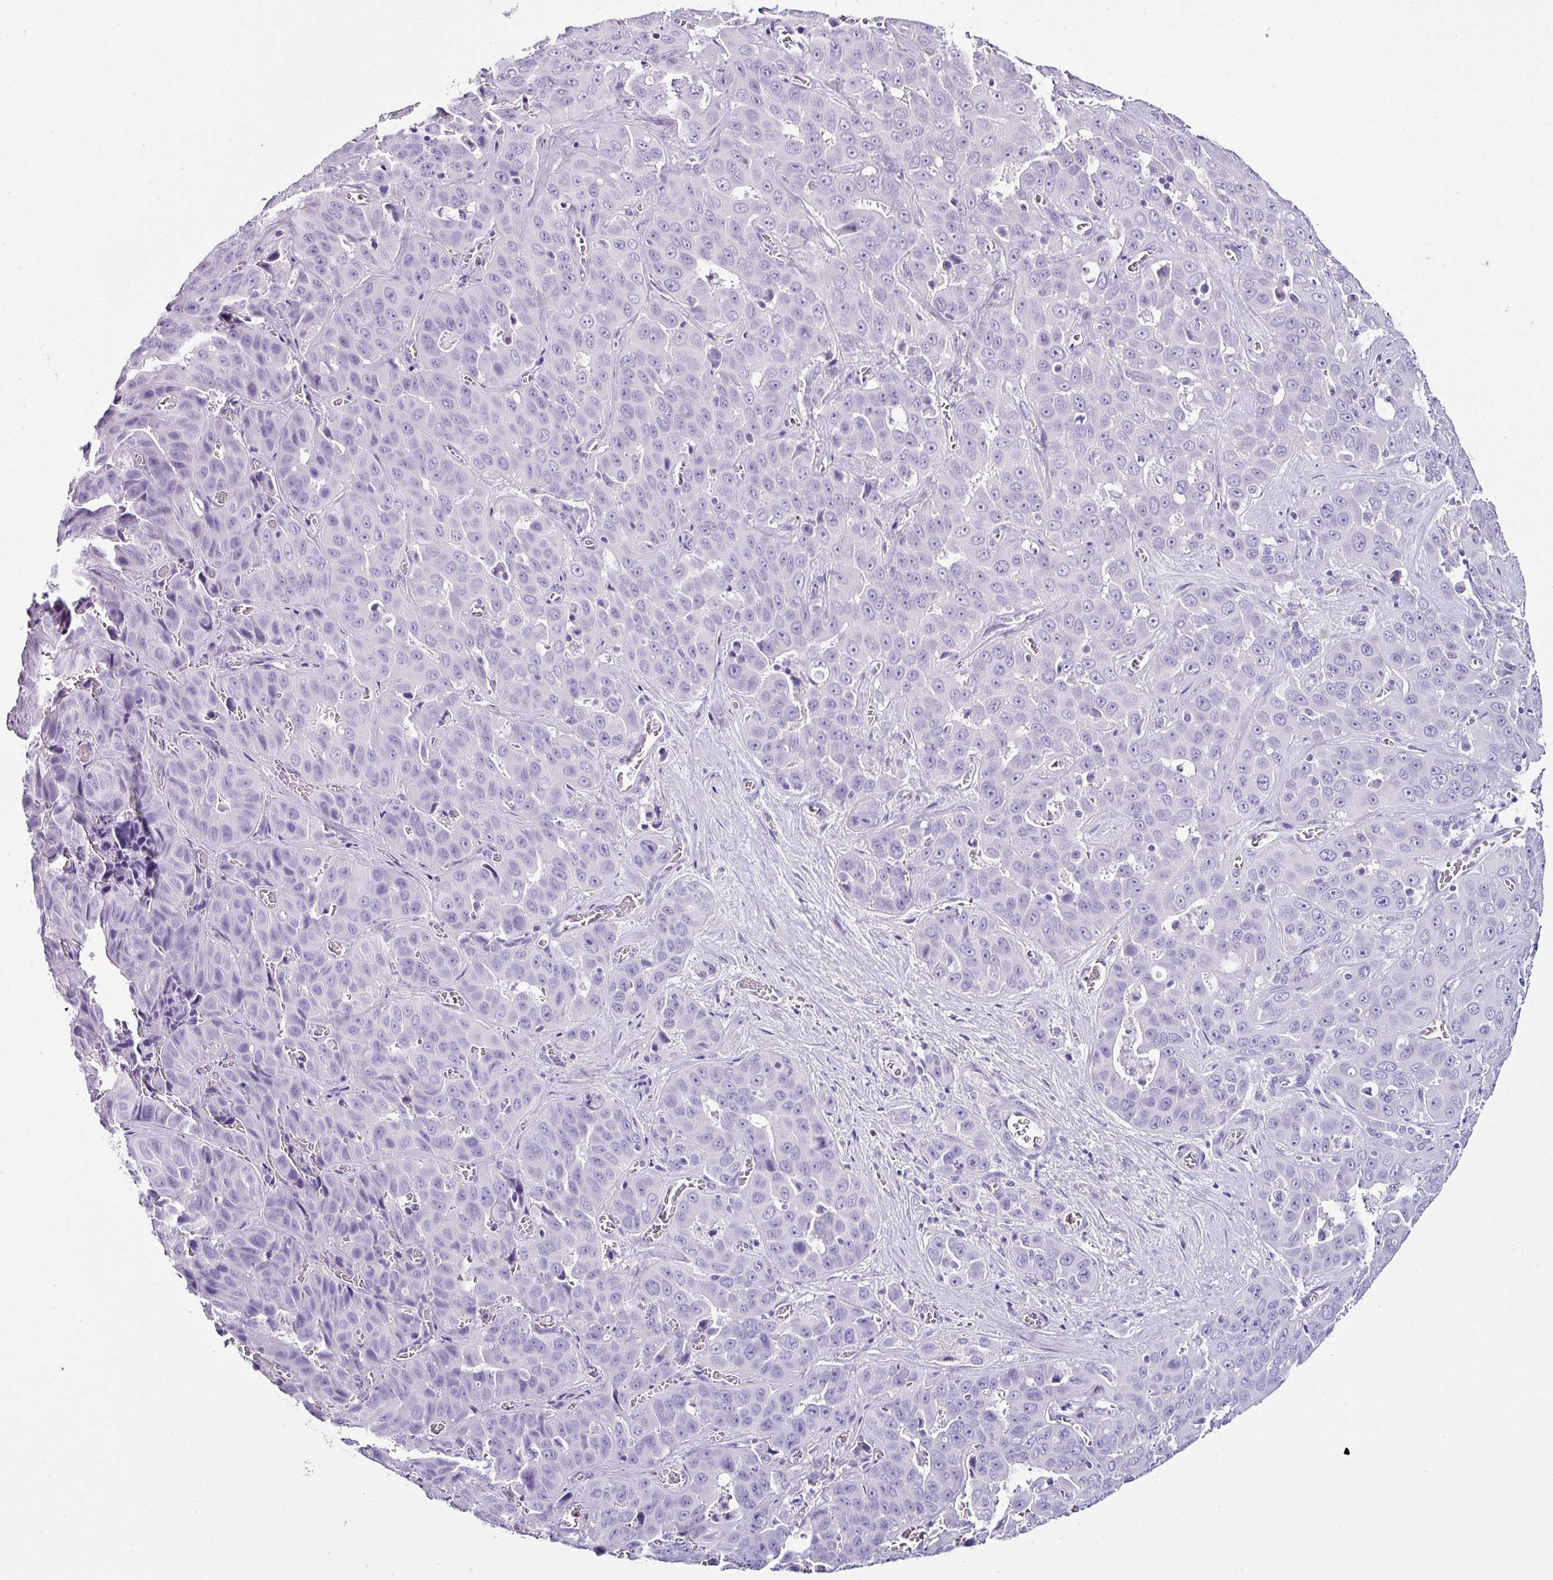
{"staining": {"intensity": "negative", "quantity": "none", "location": "none"}, "tissue": "liver cancer", "cell_type": "Tumor cells", "image_type": "cancer", "snomed": [{"axis": "morphology", "description": "Cholangiocarcinoma"}, {"axis": "topography", "description": "Liver"}], "caption": "Liver cancer was stained to show a protein in brown. There is no significant staining in tumor cells. (DAB (3,3'-diaminobenzidine) immunohistochemistry visualized using brightfield microscopy, high magnification).", "gene": "NAPSA", "patient": {"sex": "female", "age": 52}}